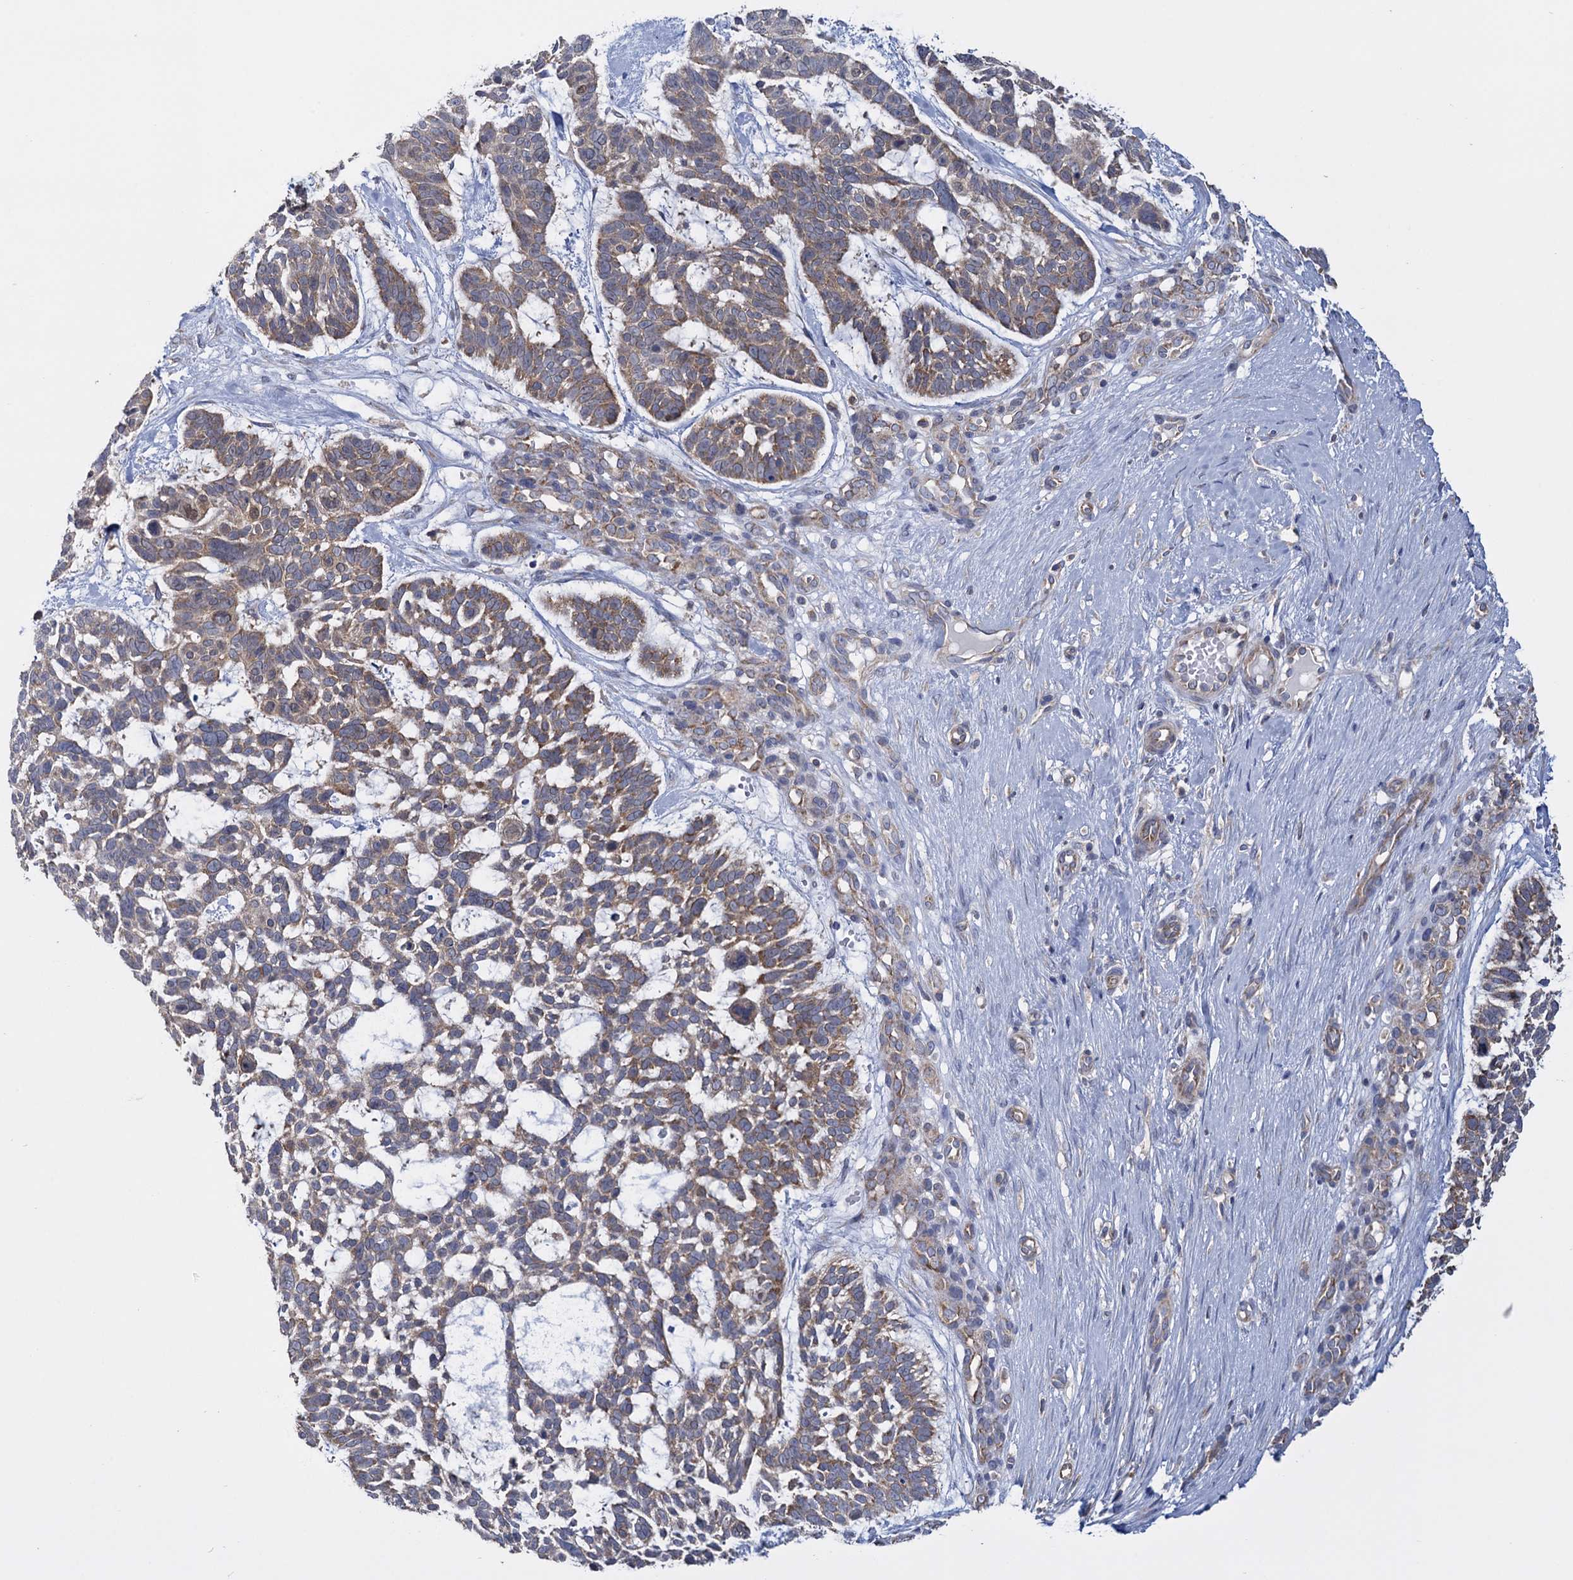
{"staining": {"intensity": "moderate", "quantity": ">75%", "location": "cytoplasmic/membranous"}, "tissue": "skin cancer", "cell_type": "Tumor cells", "image_type": "cancer", "snomed": [{"axis": "morphology", "description": "Basal cell carcinoma"}, {"axis": "topography", "description": "Skin"}], "caption": "DAB immunohistochemical staining of human skin cancer (basal cell carcinoma) exhibits moderate cytoplasmic/membranous protein staining in about >75% of tumor cells.", "gene": "GSTM2", "patient": {"sex": "male", "age": 88}}